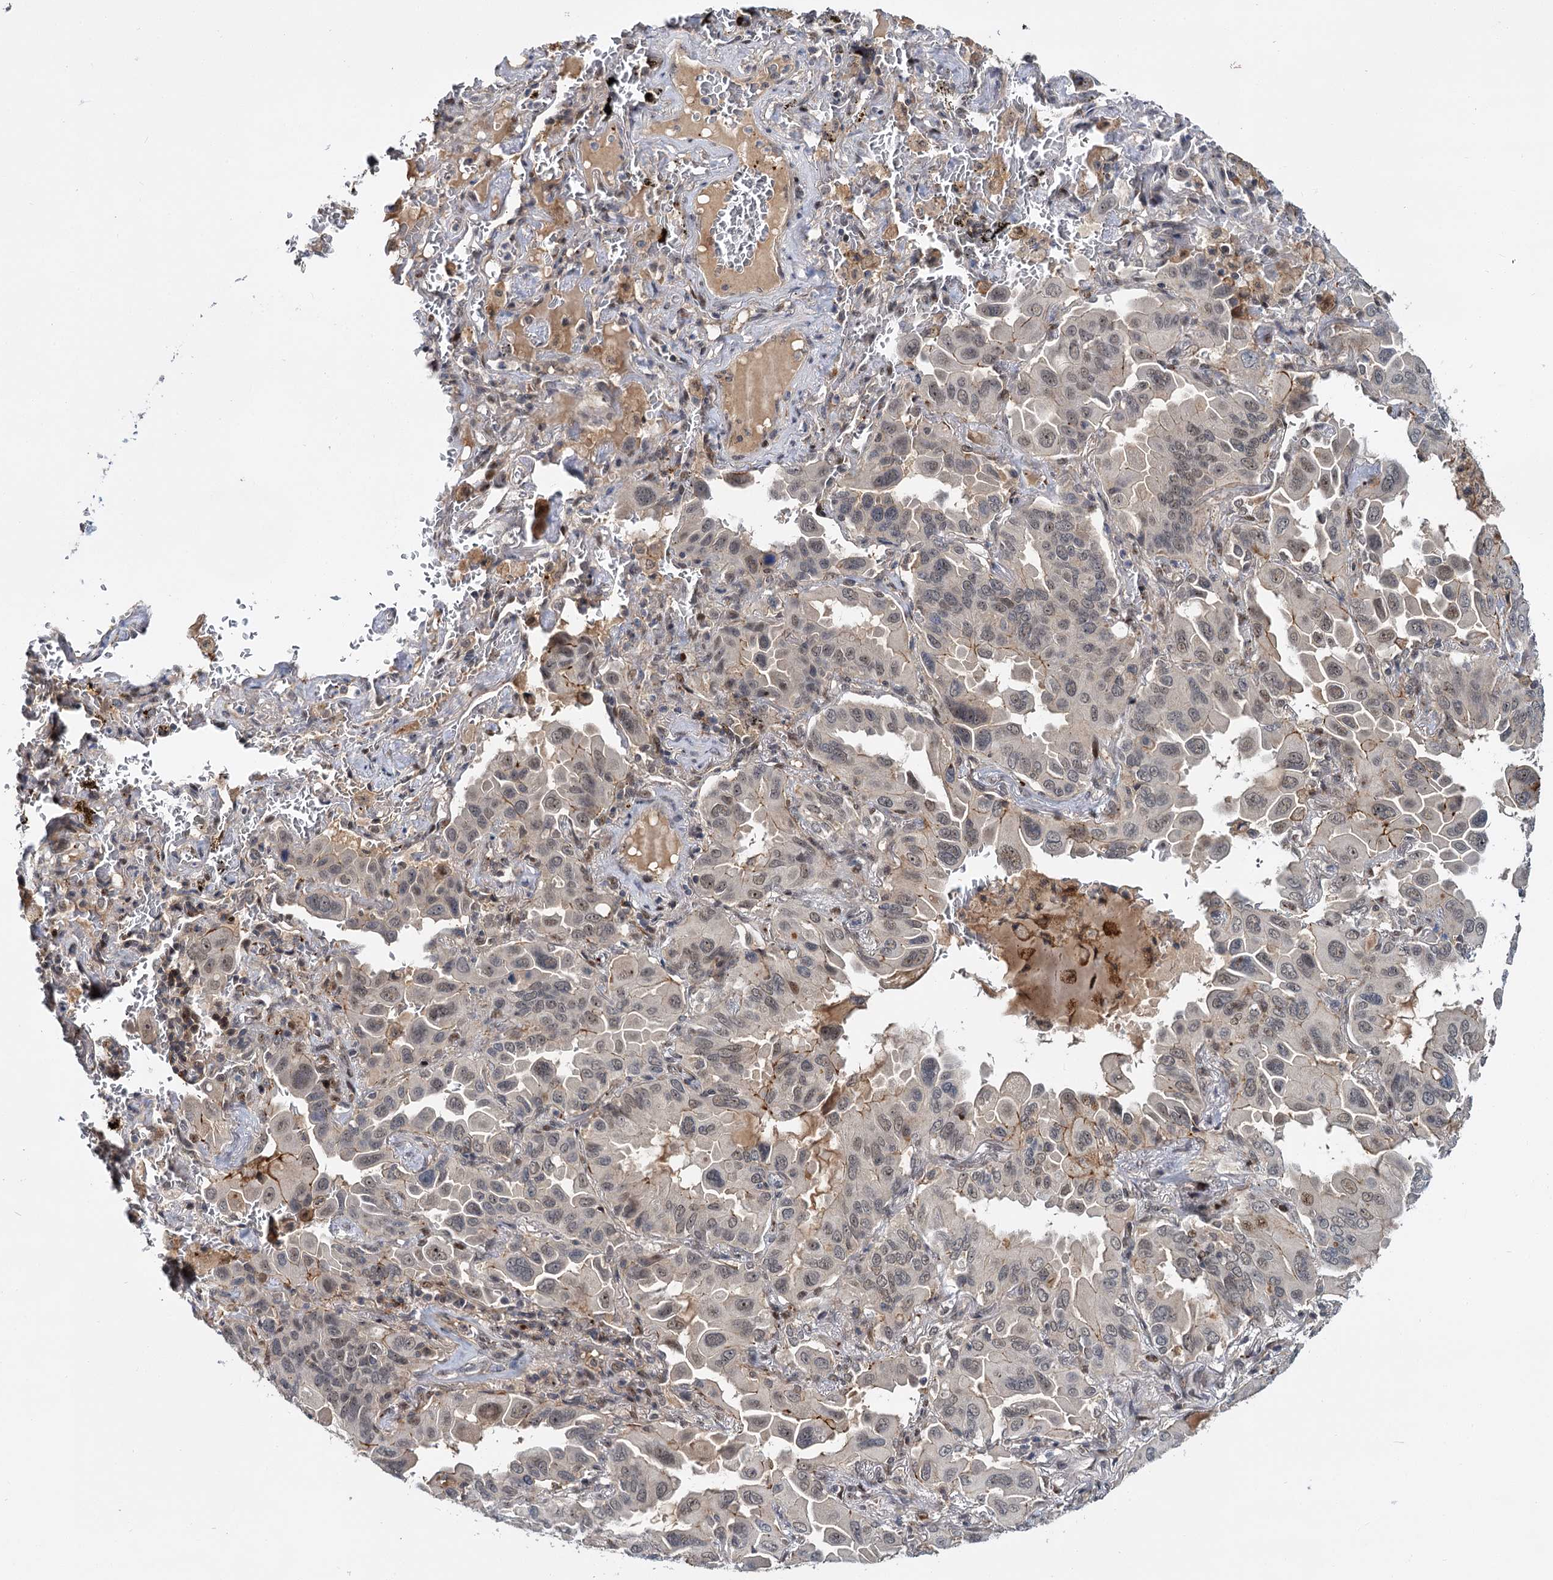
{"staining": {"intensity": "weak", "quantity": "<25%", "location": "cytoplasmic/membranous,nuclear"}, "tissue": "lung cancer", "cell_type": "Tumor cells", "image_type": "cancer", "snomed": [{"axis": "morphology", "description": "Adenocarcinoma, NOS"}, {"axis": "topography", "description": "Lung"}], "caption": "High magnification brightfield microscopy of adenocarcinoma (lung) stained with DAB (3,3'-diaminobenzidine) (brown) and counterstained with hematoxylin (blue): tumor cells show no significant expression.", "gene": "MBD6", "patient": {"sex": "male", "age": 64}}